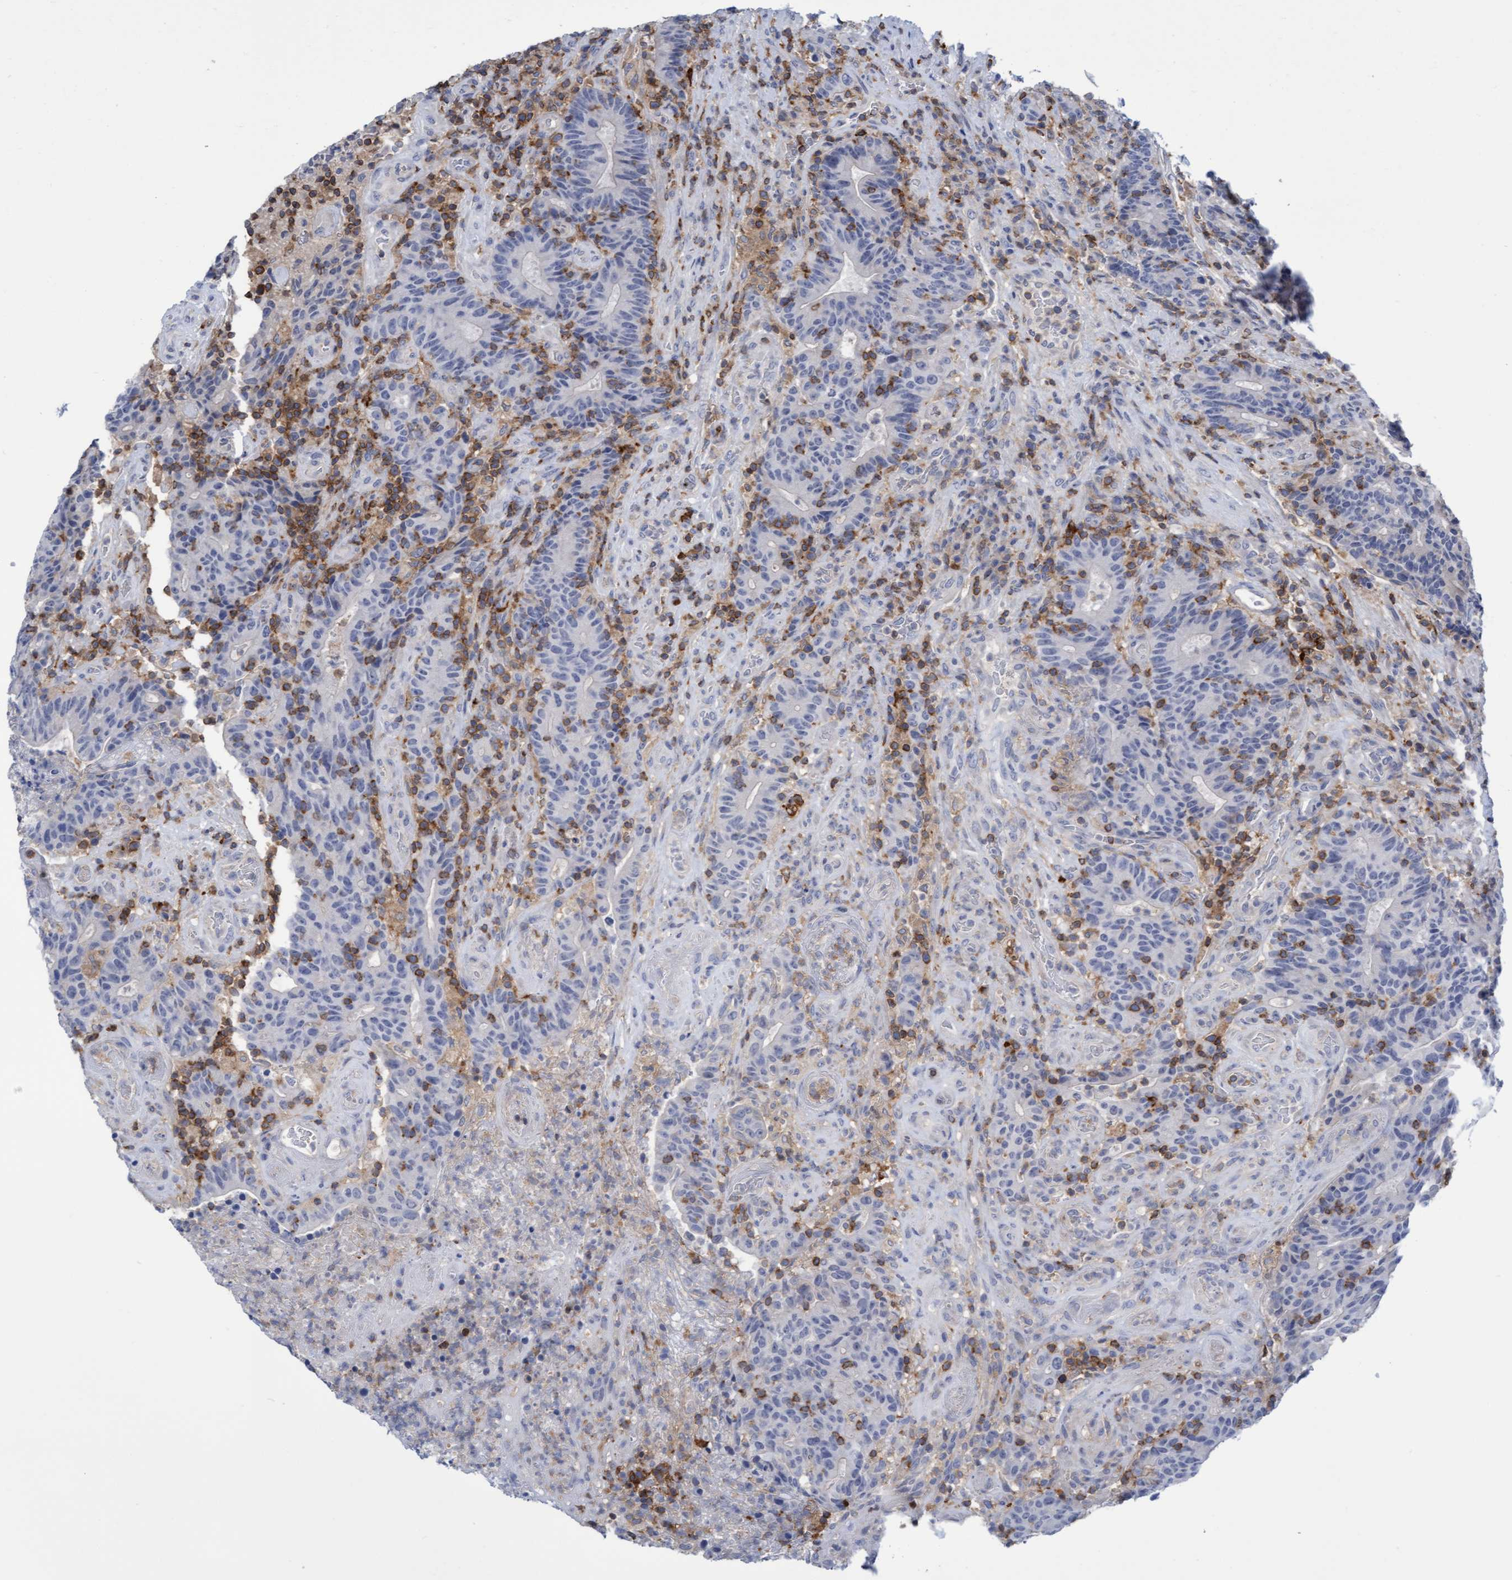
{"staining": {"intensity": "negative", "quantity": "none", "location": "none"}, "tissue": "colorectal cancer", "cell_type": "Tumor cells", "image_type": "cancer", "snomed": [{"axis": "morphology", "description": "Normal tissue, NOS"}, {"axis": "morphology", "description": "Adenocarcinoma, NOS"}, {"axis": "topography", "description": "Colon"}], "caption": "This is an immunohistochemistry (IHC) micrograph of human colorectal cancer. There is no staining in tumor cells.", "gene": "FNBP1", "patient": {"sex": "female", "age": 75}}